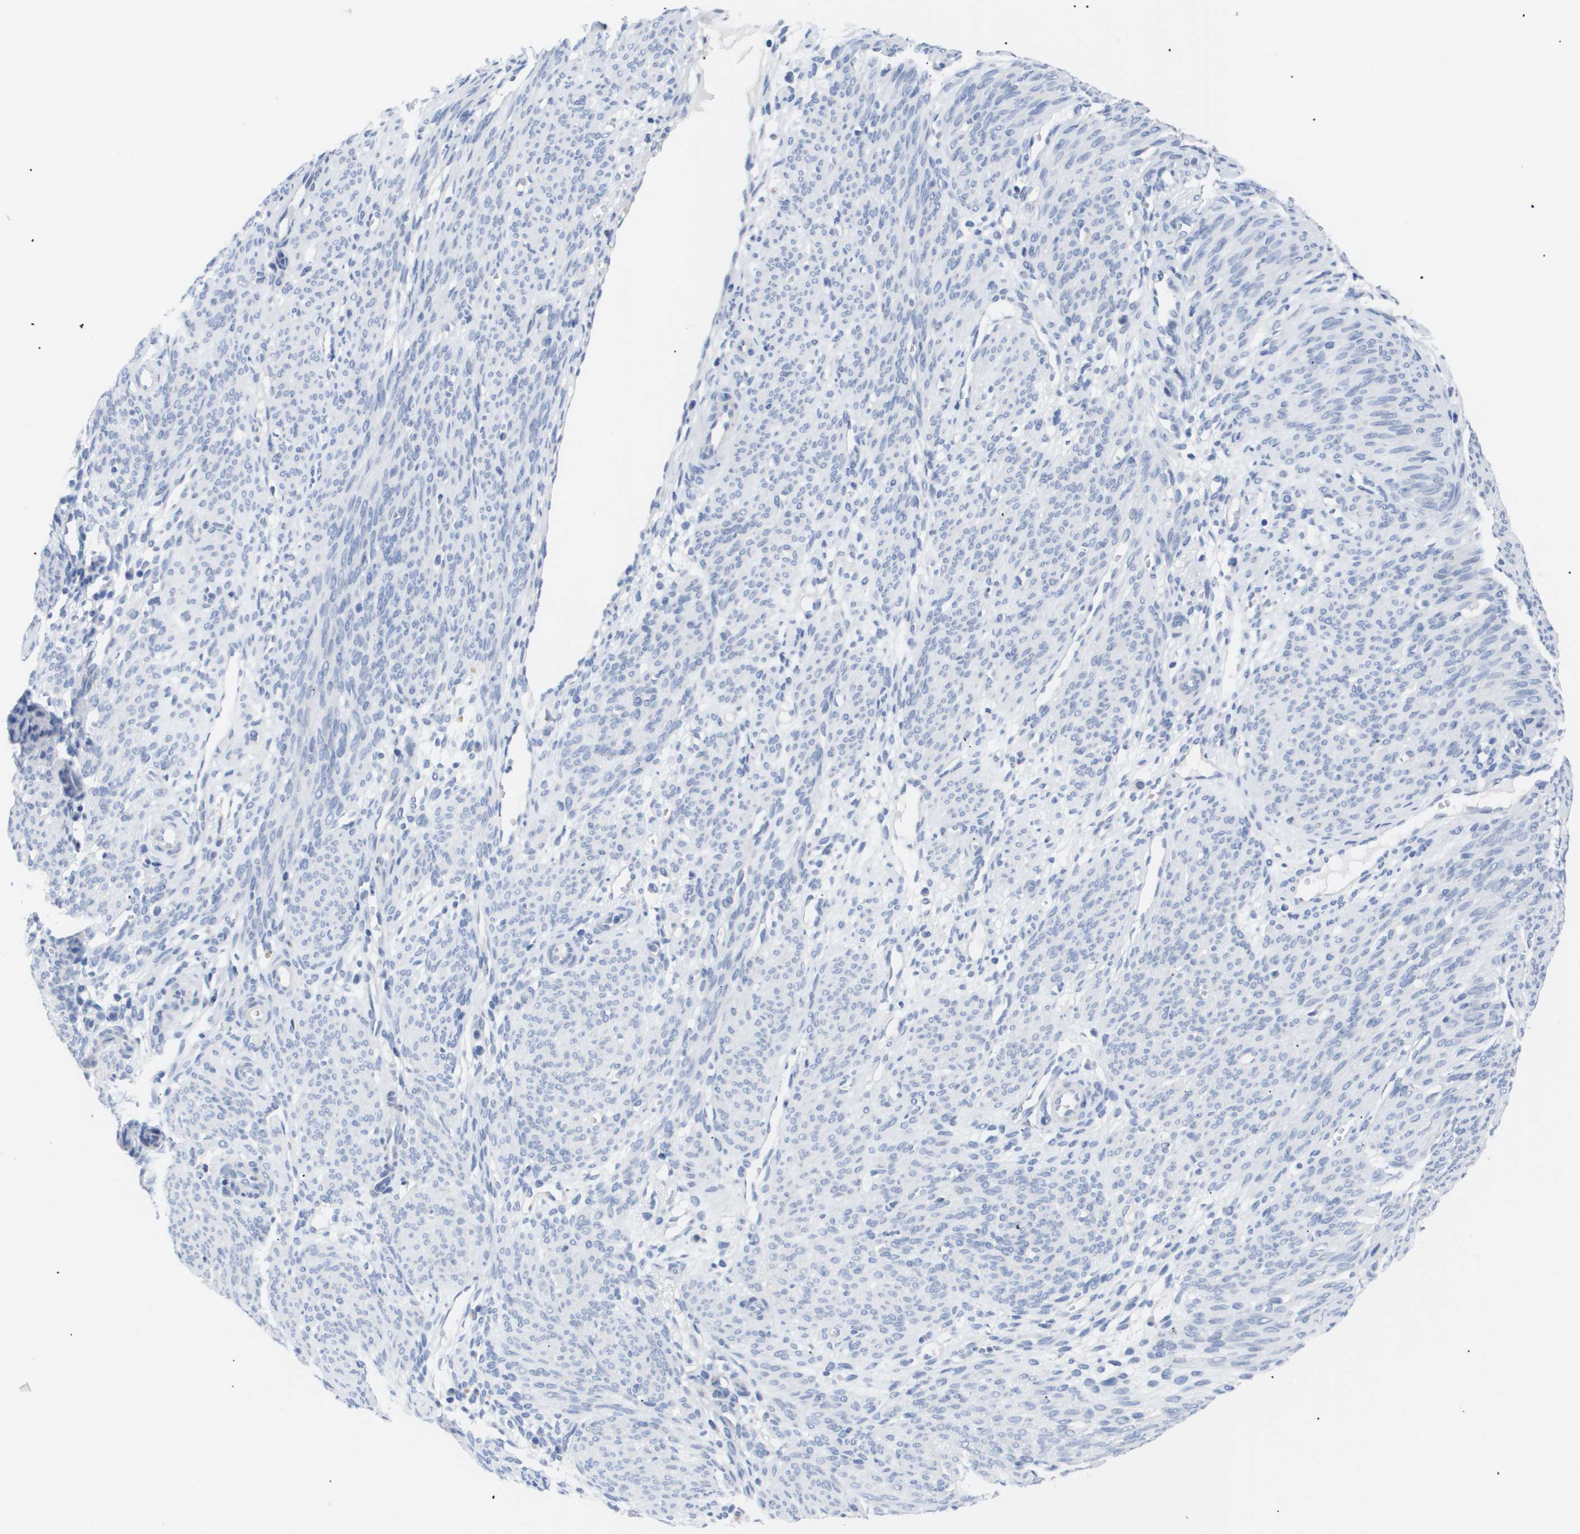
{"staining": {"intensity": "negative", "quantity": "none", "location": "none"}, "tissue": "endometrium", "cell_type": "Cells in endometrial stroma", "image_type": "normal", "snomed": [{"axis": "morphology", "description": "Normal tissue, NOS"}, {"axis": "morphology", "description": "Adenocarcinoma, NOS"}, {"axis": "topography", "description": "Endometrium"}, {"axis": "topography", "description": "Ovary"}], "caption": "DAB immunohistochemical staining of normal endometrium exhibits no significant positivity in cells in endometrial stroma.", "gene": "CAV3", "patient": {"sex": "female", "age": 68}}